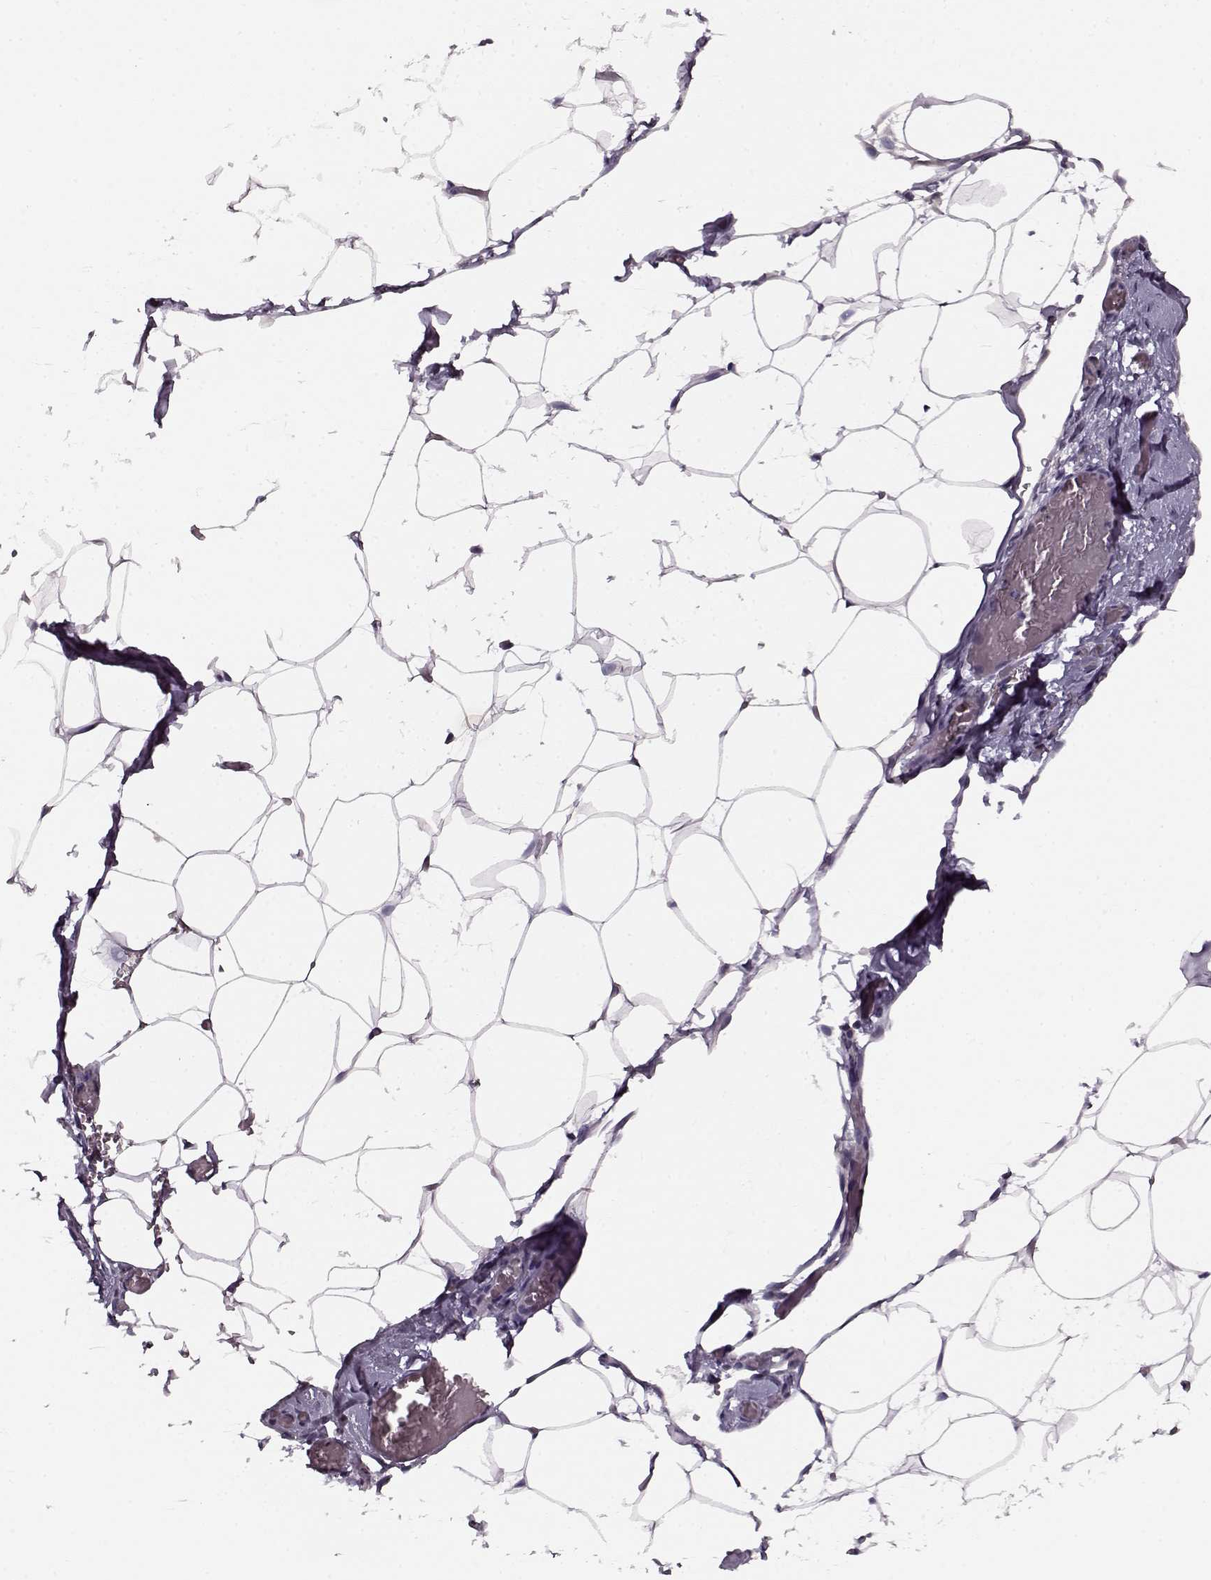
{"staining": {"intensity": "negative", "quantity": "none", "location": "none"}, "tissue": "adipose tissue", "cell_type": "Adipocytes", "image_type": "normal", "snomed": [{"axis": "morphology", "description": "Normal tissue, NOS"}, {"axis": "topography", "description": "Adipose tissue"}], "caption": "Immunohistochemistry (IHC) of benign adipose tissue reveals no positivity in adipocytes. (DAB IHC with hematoxylin counter stain).", "gene": "RP1L1", "patient": {"sex": "male", "age": 57}}